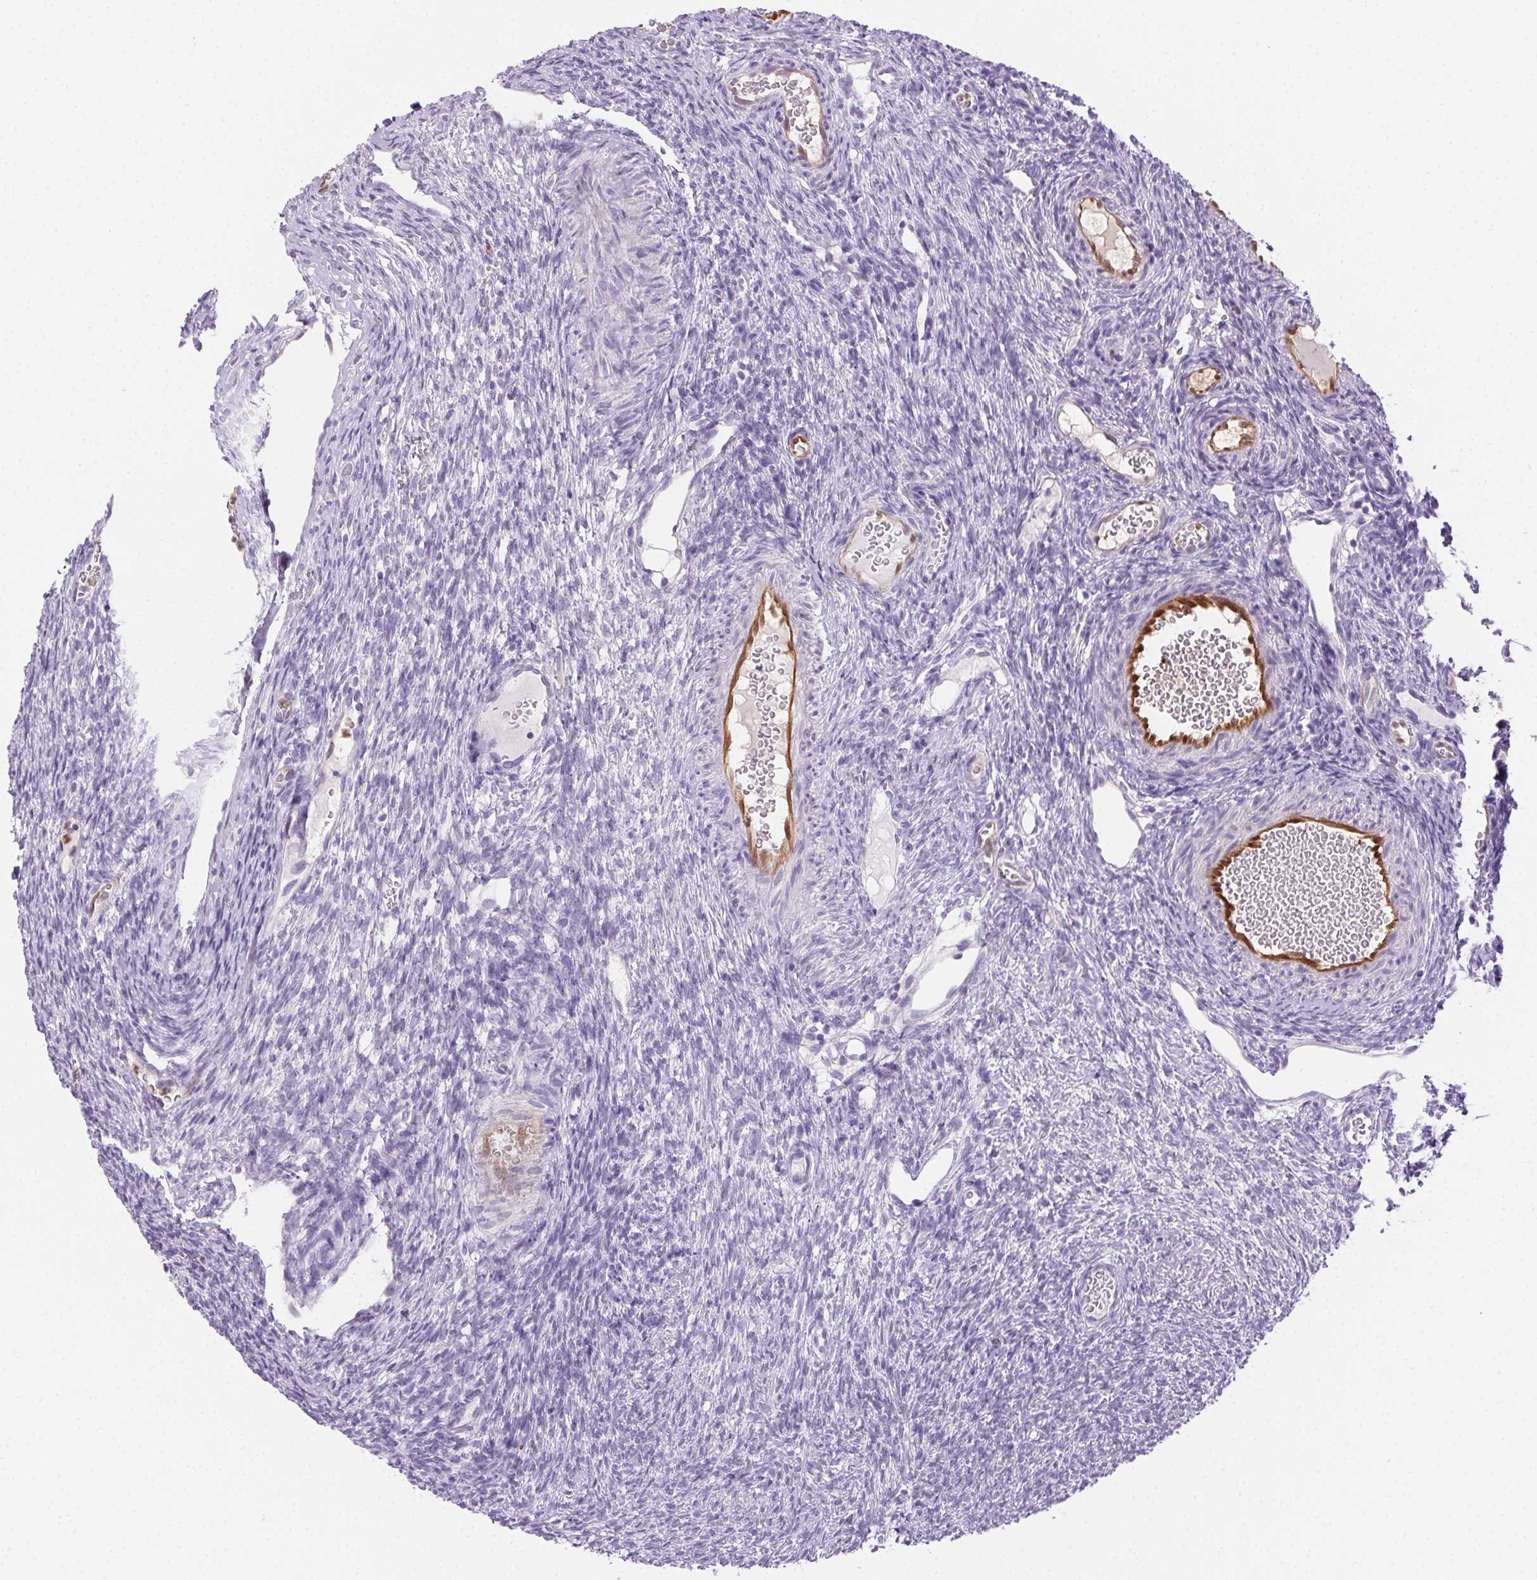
{"staining": {"intensity": "negative", "quantity": "none", "location": "none"}, "tissue": "ovary", "cell_type": "Follicle cells", "image_type": "normal", "snomed": [{"axis": "morphology", "description": "Normal tissue, NOS"}, {"axis": "topography", "description": "Ovary"}], "caption": "DAB (3,3'-diaminobenzidine) immunohistochemical staining of unremarkable ovary displays no significant expression in follicle cells. (DAB (3,3'-diaminobenzidine) immunohistochemistry with hematoxylin counter stain).", "gene": "TMEM45A", "patient": {"sex": "female", "age": 34}}